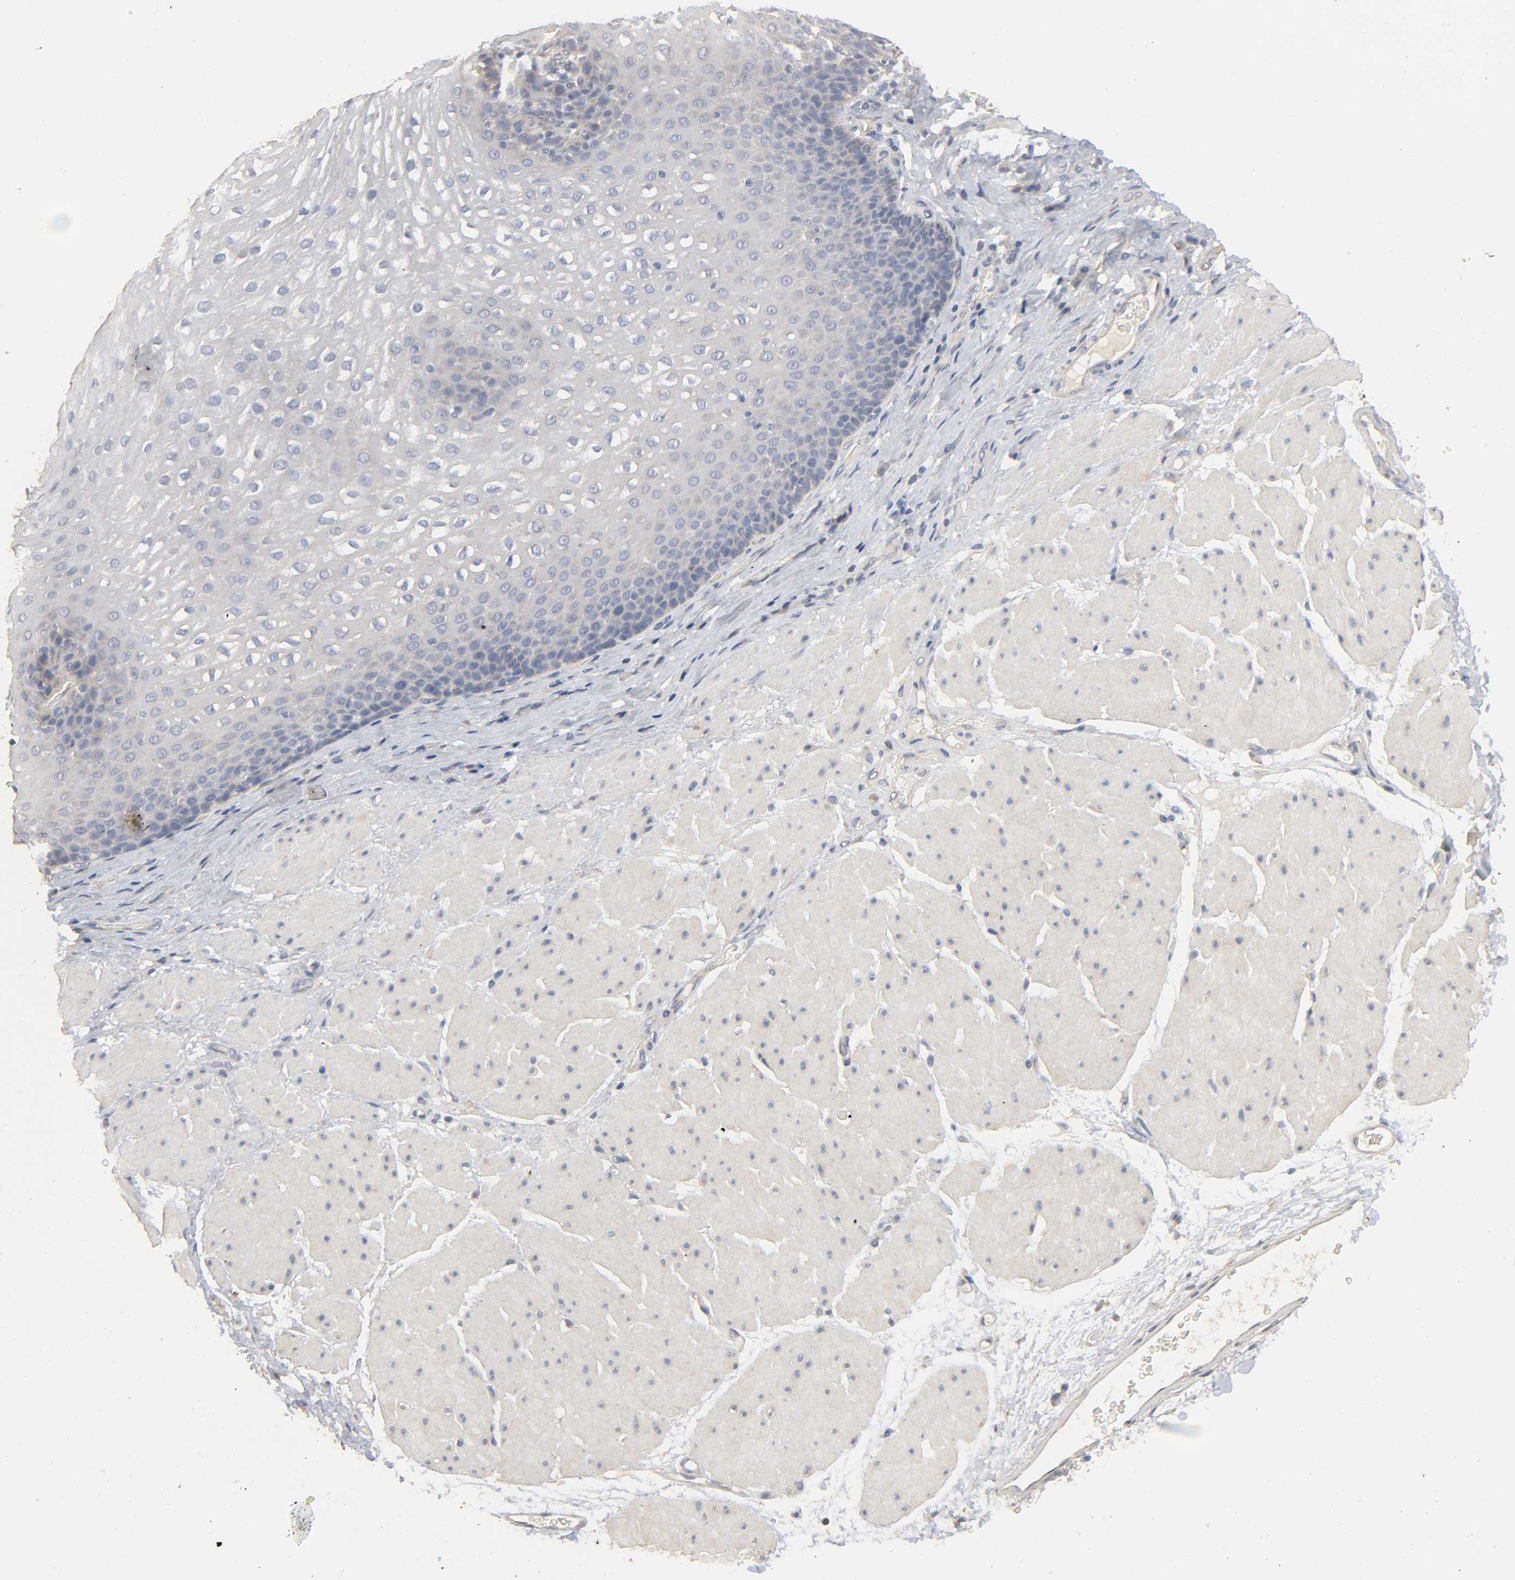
{"staining": {"intensity": "negative", "quantity": "none", "location": "none"}, "tissue": "esophagus", "cell_type": "Squamous epithelial cells", "image_type": "normal", "snomed": [{"axis": "morphology", "description": "Normal tissue, NOS"}, {"axis": "topography", "description": "Esophagus"}], "caption": "Immunohistochemistry (IHC) of benign esophagus shows no staining in squamous epithelial cells. (DAB IHC with hematoxylin counter stain).", "gene": "SLC10A2", "patient": {"sex": "male", "age": 48}}